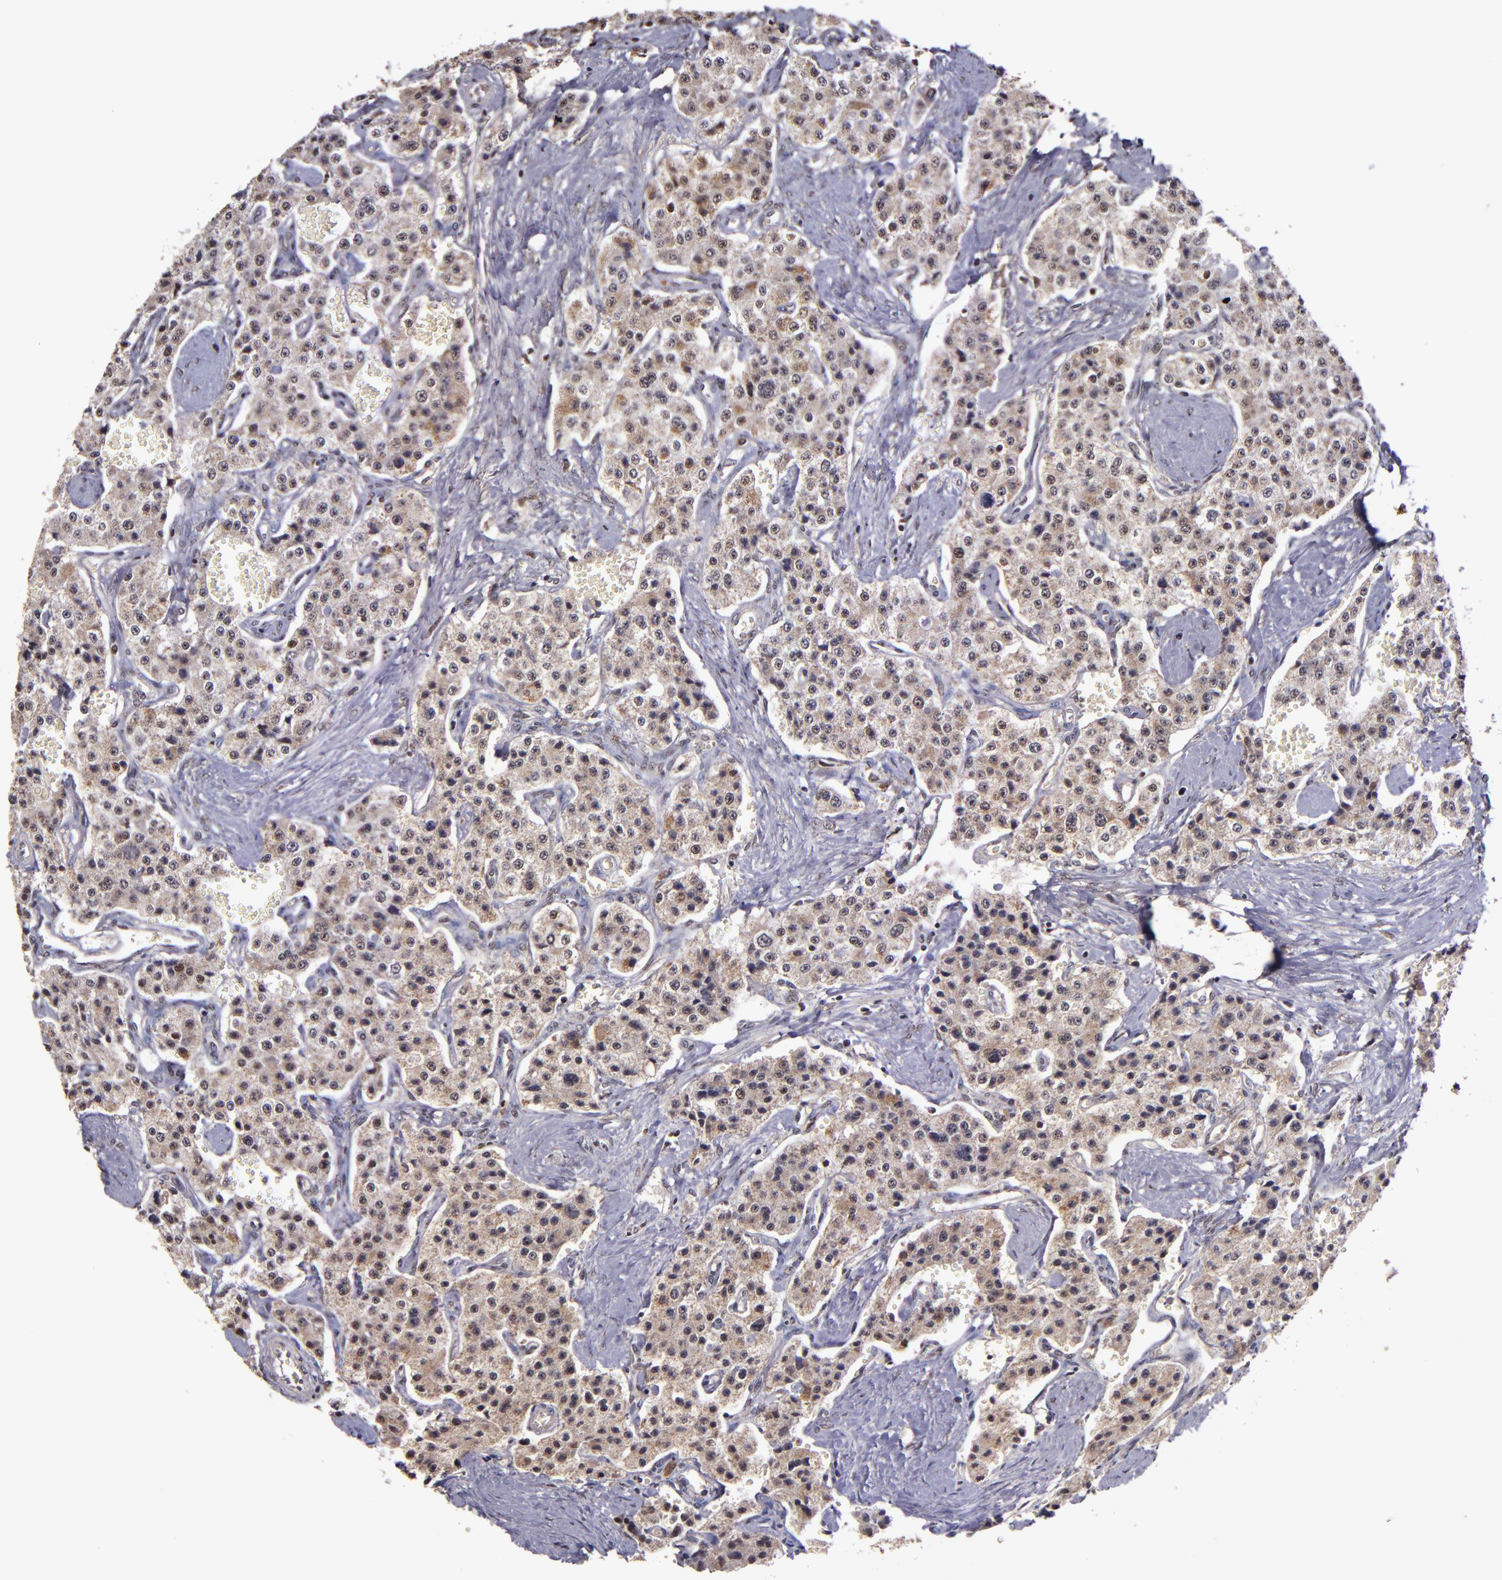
{"staining": {"intensity": "weak", "quantity": ">75%", "location": "cytoplasmic/membranous,nuclear"}, "tissue": "carcinoid", "cell_type": "Tumor cells", "image_type": "cancer", "snomed": [{"axis": "morphology", "description": "Carcinoid, malignant, NOS"}, {"axis": "topography", "description": "Small intestine"}], "caption": "Immunohistochemical staining of malignant carcinoid reveals weak cytoplasmic/membranous and nuclear protein expression in approximately >75% of tumor cells. Nuclei are stained in blue.", "gene": "CECR2", "patient": {"sex": "male", "age": 52}}